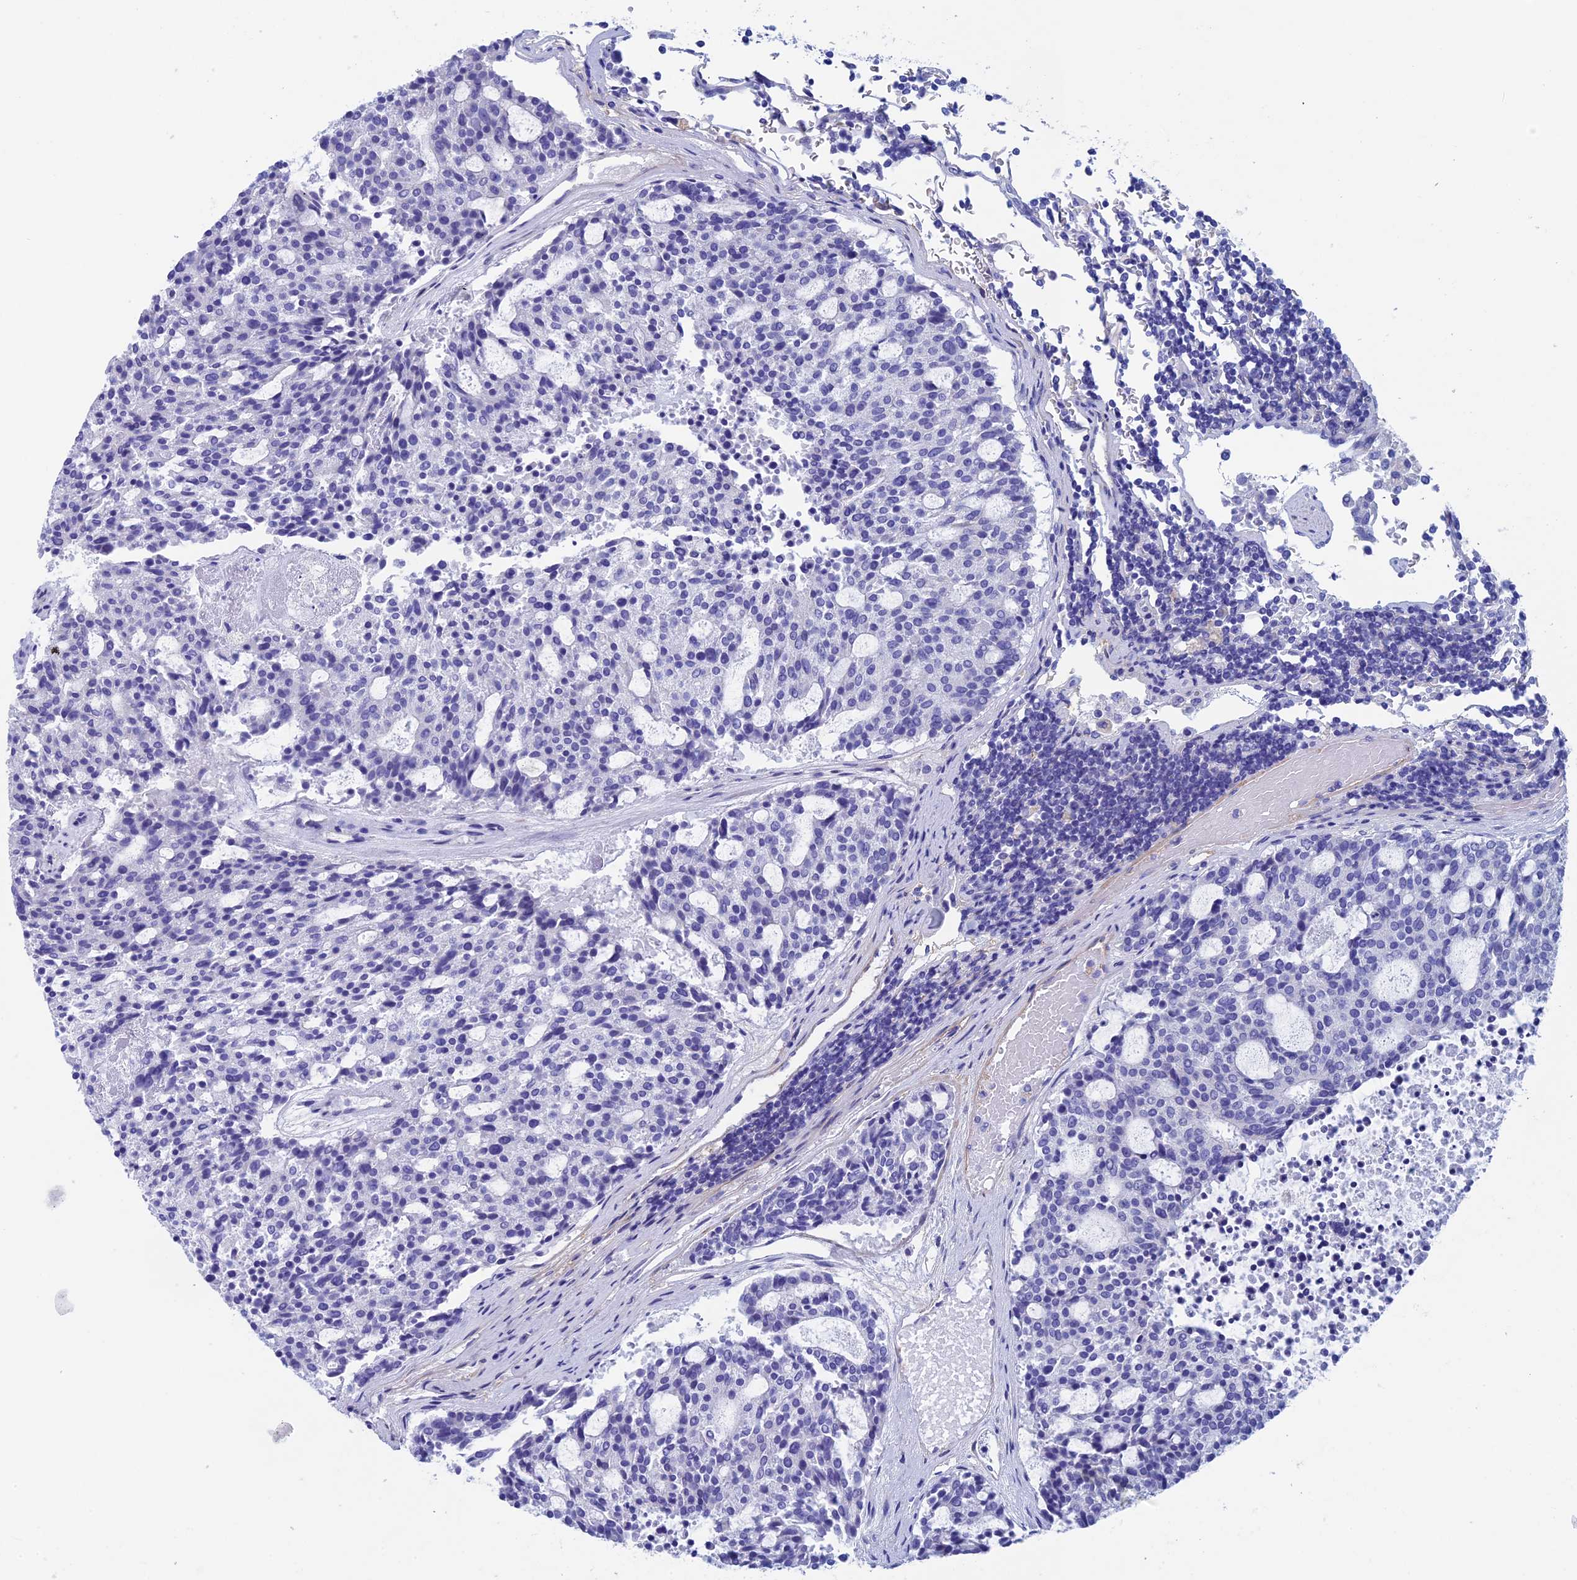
{"staining": {"intensity": "negative", "quantity": "none", "location": "none"}, "tissue": "carcinoid", "cell_type": "Tumor cells", "image_type": "cancer", "snomed": [{"axis": "morphology", "description": "Carcinoid, malignant, NOS"}, {"axis": "topography", "description": "Pancreas"}], "caption": "A high-resolution image shows immunohistochemistry staining of carcinoid, which demonstrates no significant expression in tumor cells.", "gene": "ADH7", "patient": {"sex": "female", "age": 54}}